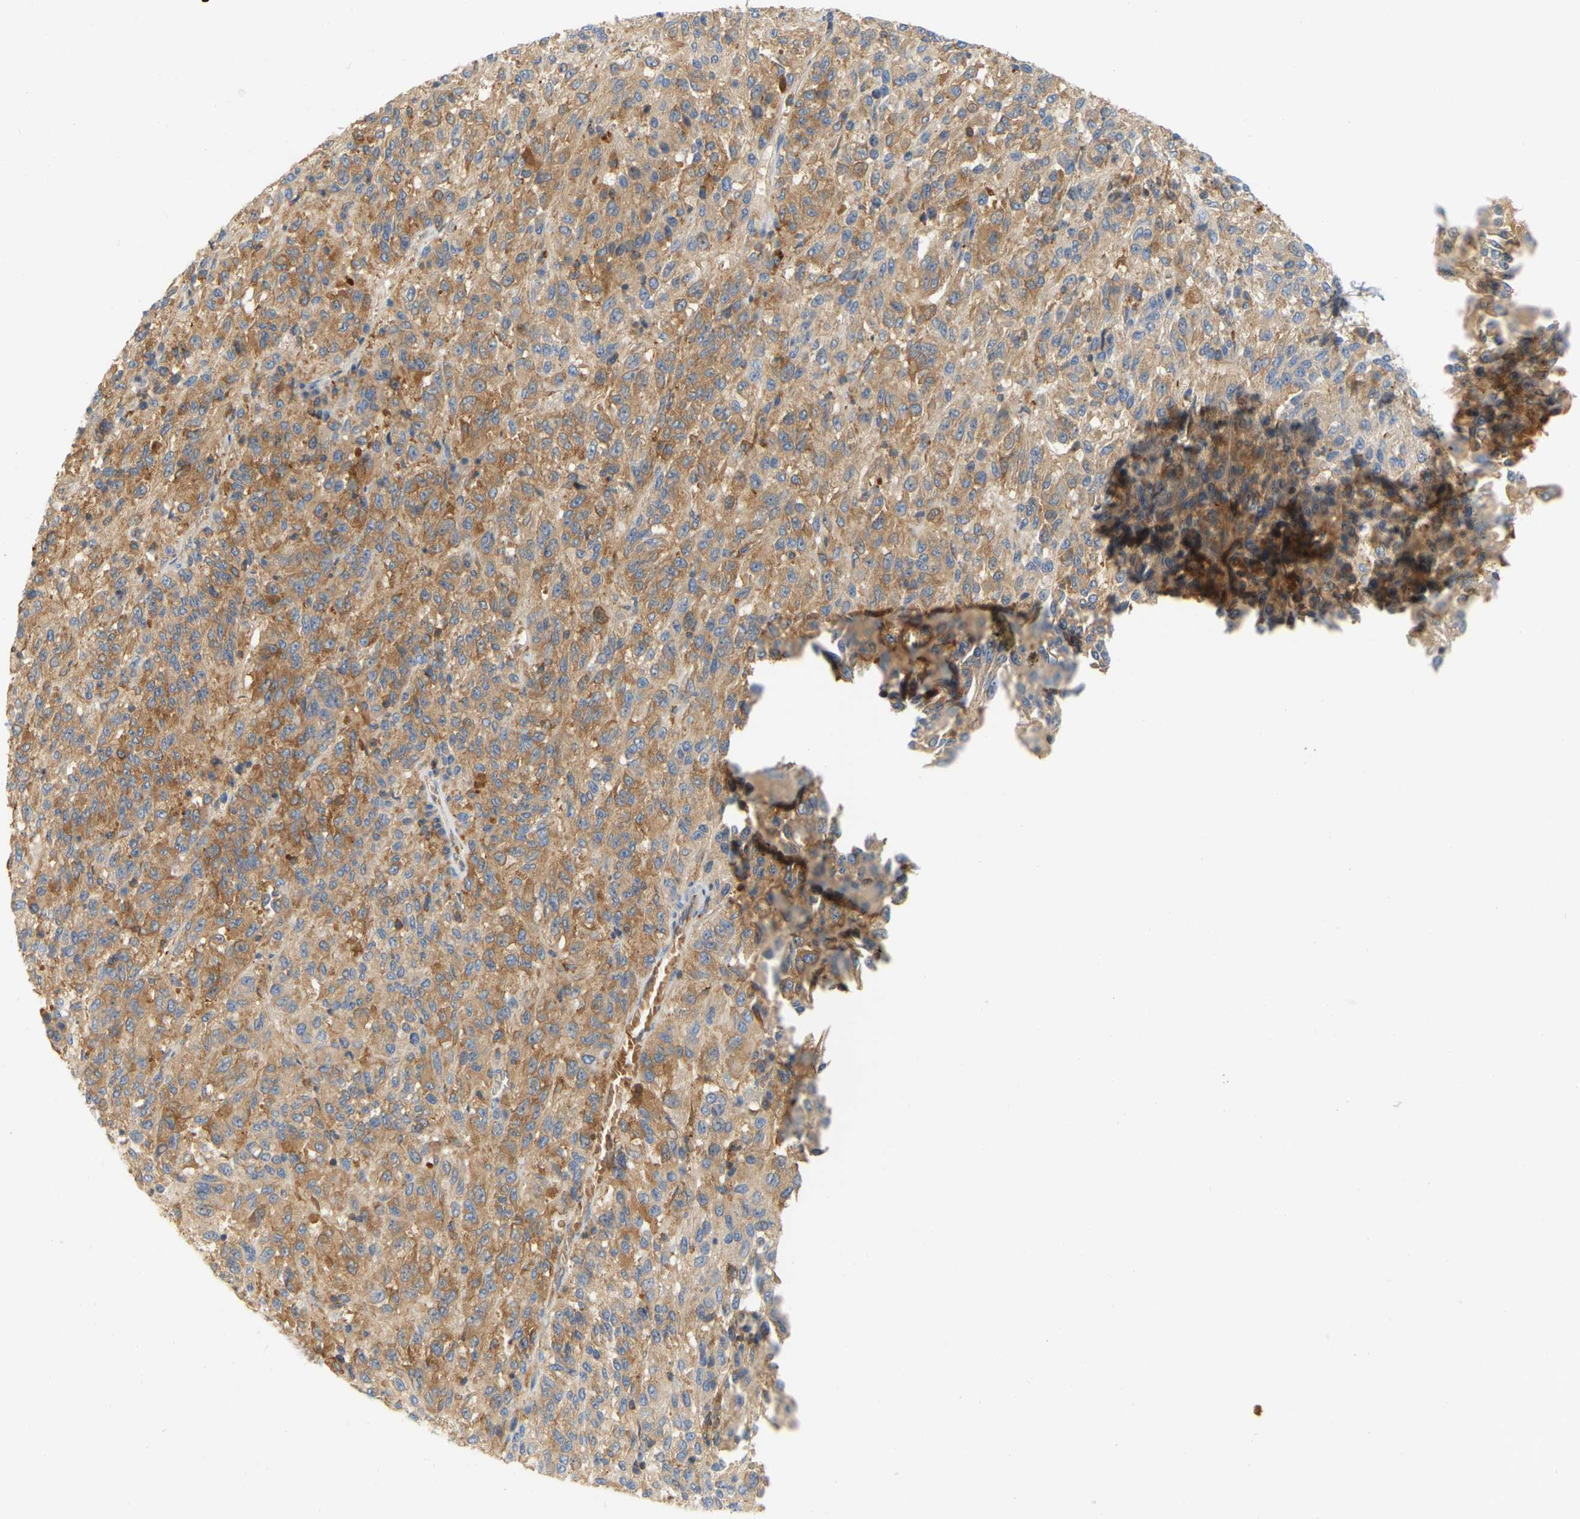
{"staining": {"intensity": "moderate", "quantity": ">75%", "location": "cytoplasmic/membranous"}, "tissue": "melanoma", "cell_type": "Tumor cells", "image_type": "cancer", "snomed": [{"axis": "morphology", "description": "Malignant melanoma, Metastatic site"}, {"axis": "topography", "description": "Lung"}], "caption": "Human malignant melanoma (metastatic site) stained with a protein marker demonstrates moderate staining in tumor cells.", "gene": "AKAP13", "patient": {"sex": "male", "age": 64}}